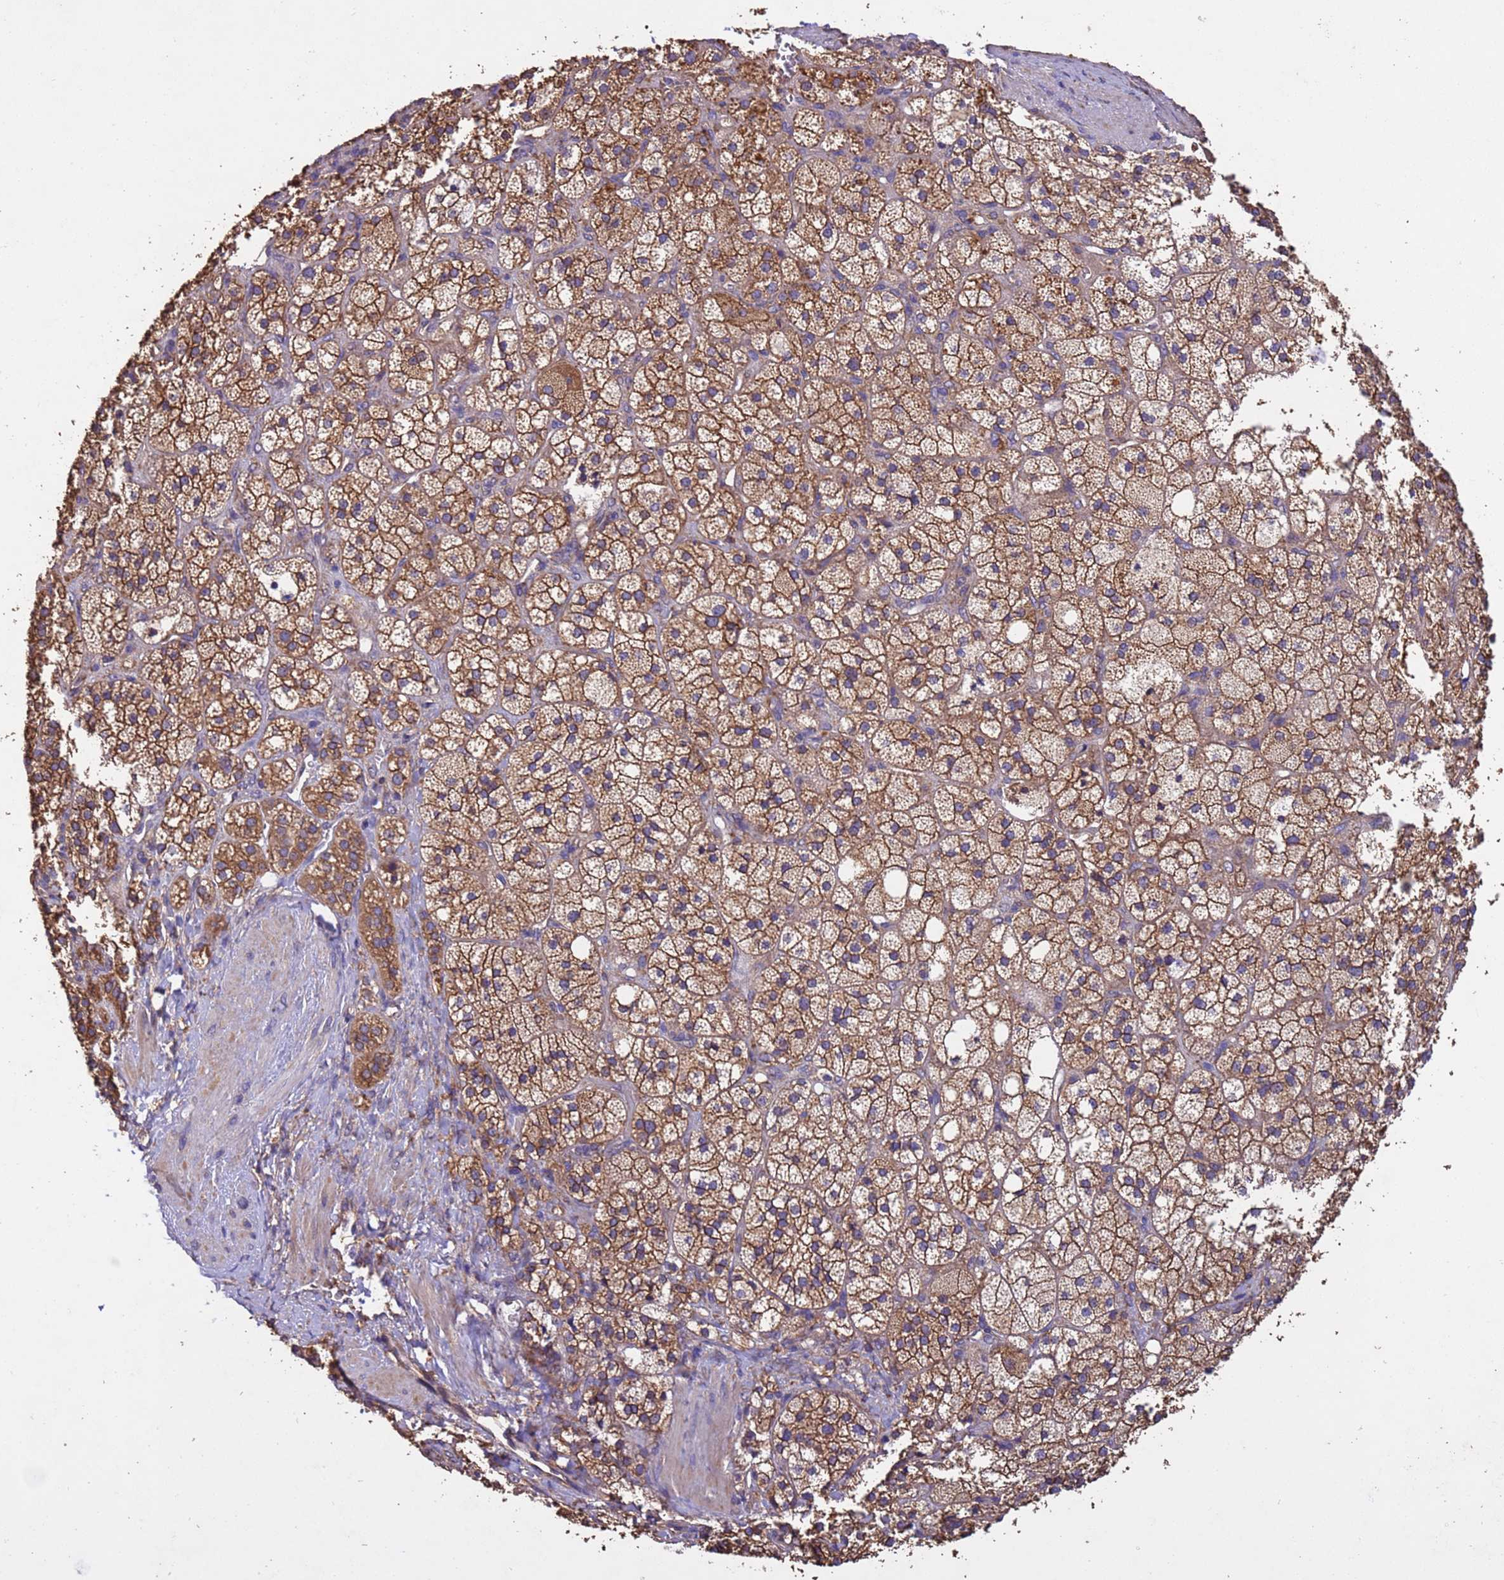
{"staining": {"intensity": "moderate", "quantity": ">75%", "location": "cytoplasmic/membranous"}, "tissue": "adrenal gland", "cell_type": "Glandular cells", "image_type": "normal", "snomed": [{"axis": "morphology", "description": "Normal tissue, NOS"}, {"axis": "topography", "description": "Adrenal gland"}], "caption": "Glandular cells display moderate cytoplasmic/membranous staining in about >75% of cells in unremarkable adrenal gland. The staining is performed using DAB (3,3'-diaminobenzidine) brown chromogen to label protein expression. The nuclei are counter-stained blue using hematoxylin.", "gene": "MTX3", "patient": {"sex": "male", "age": 61}}